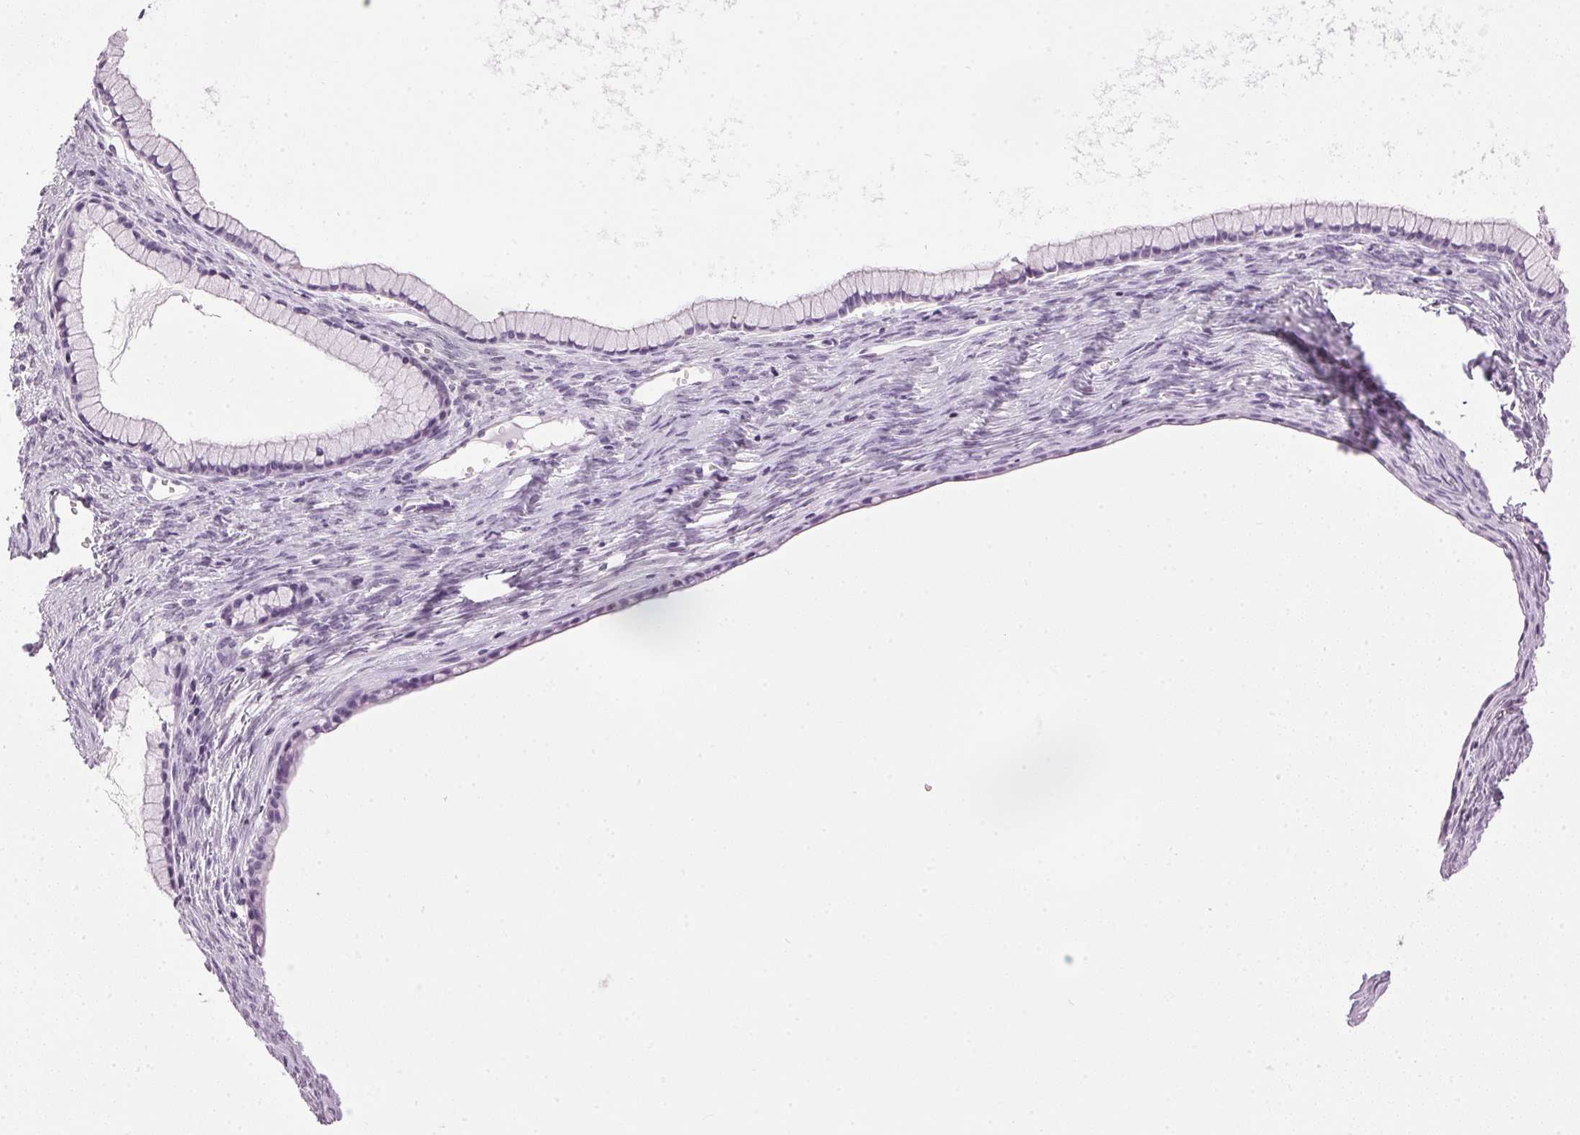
{"staining": {"intensity": "negative", "quantity": "none", "location": "none"}, "tissue": "ovarian cancer", "cell_type": "Tumor cells", "image_type": "cancer", "snomed": [{"axis": "morphology", "description": "Cystadenocarcinoma, mucinous, NOS"}, {"axis": "topography", "description": "Ovary"}], "caption": "Micrograph shows no protein positivity in tumor cells of mucinous cystadenocarcinoma (ovarian) tissue.", "gene": "SP7", "patient": {"sex": "female", "age": 41}}